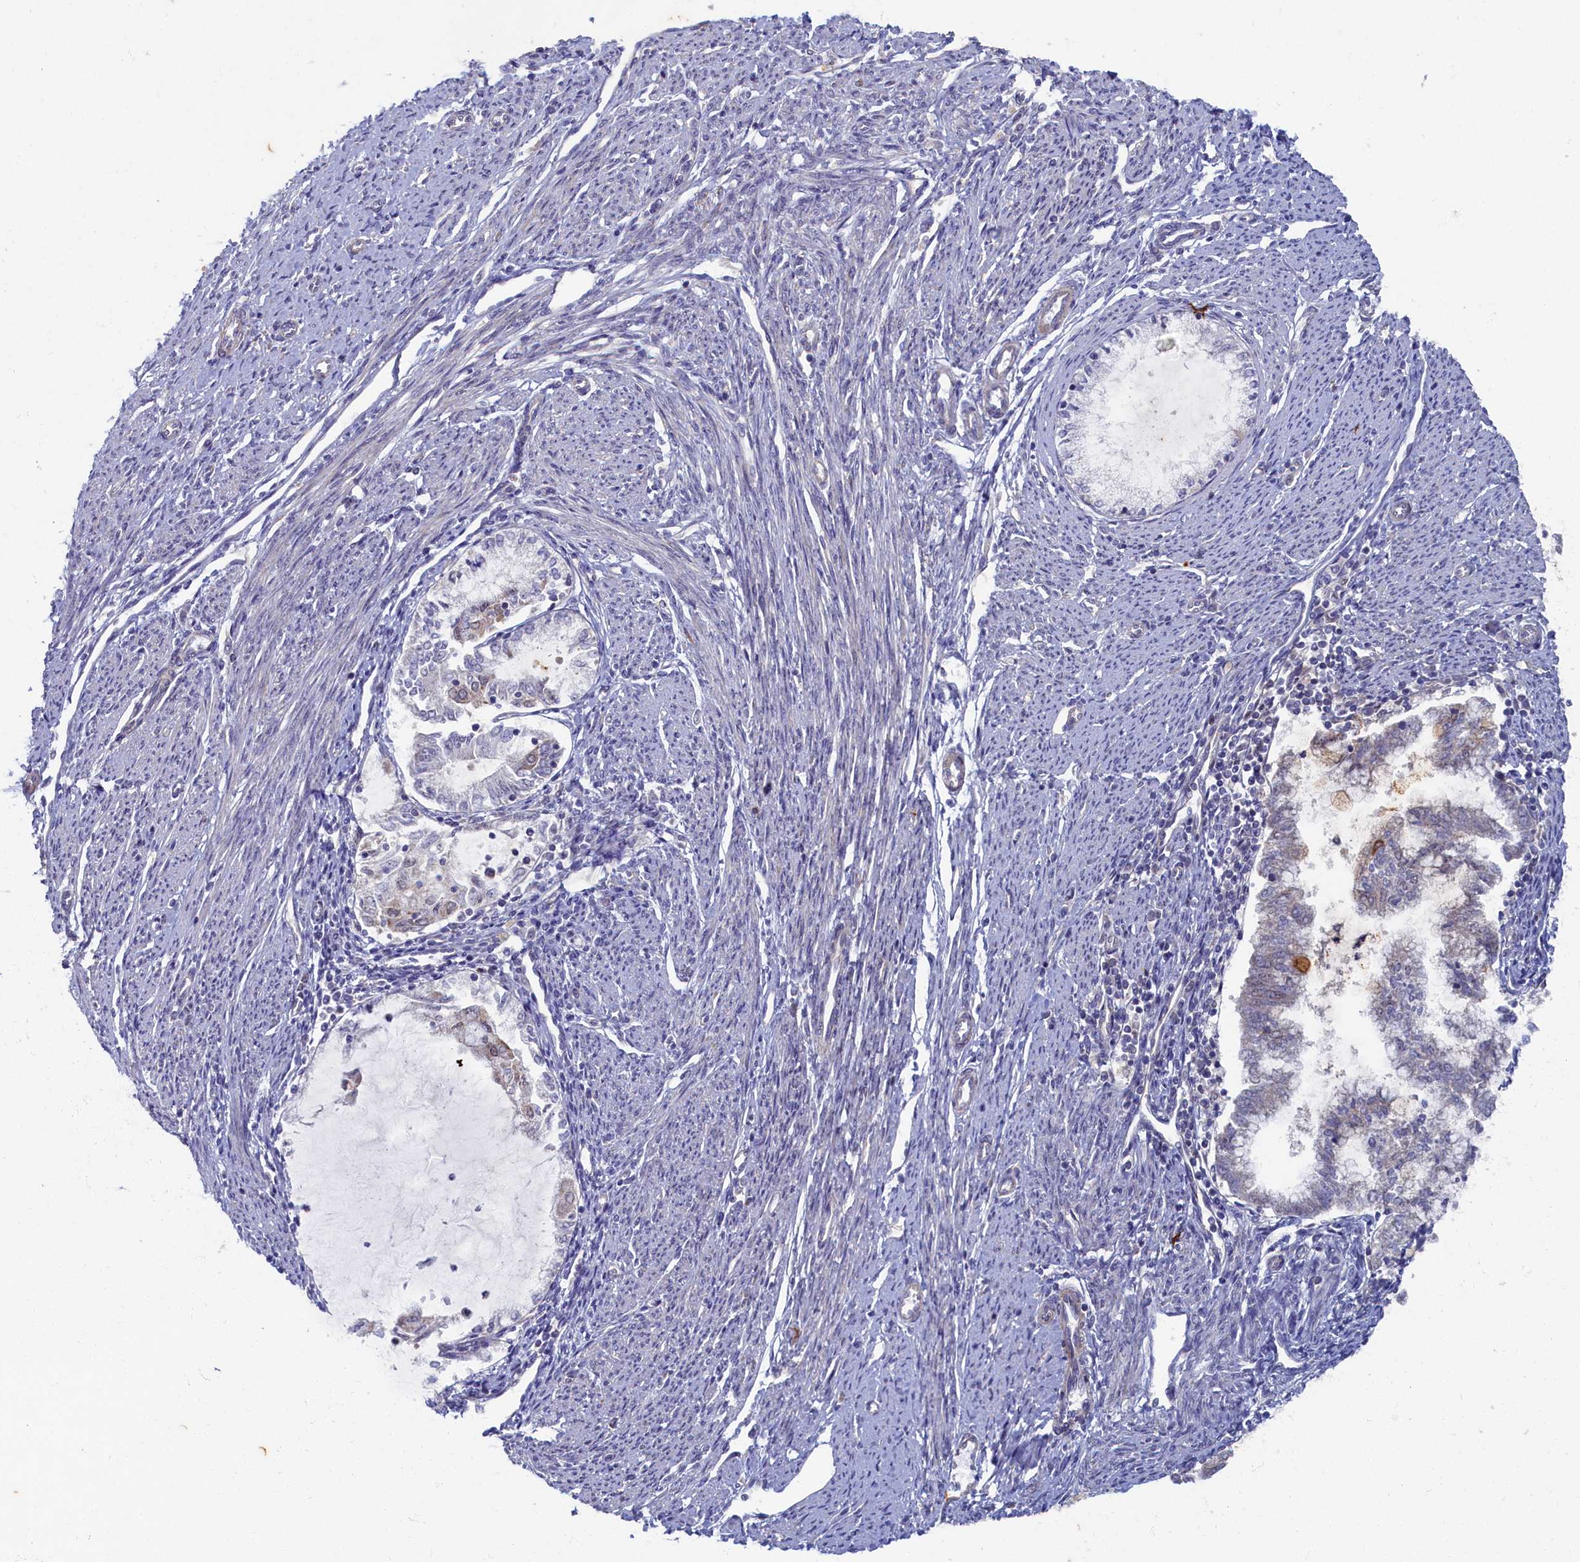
{"staining": {"intensity": "negative", "quantity": "none", "location": "none"}, "tissue": "endometrial cancer", "cell_type": "Tumor cells", "image_type": "cancer", "snomed": [{"axis": "morphology", "description": "Adenocarcinoma, NOS"}, {"axis": "topography", "description": "Endometrium"}], "caption": "Tumor cells are negative for brown protein staining in endometrial cancer.", "gene": "WDR59", "patient": {"sex": "female", "age": 79}}